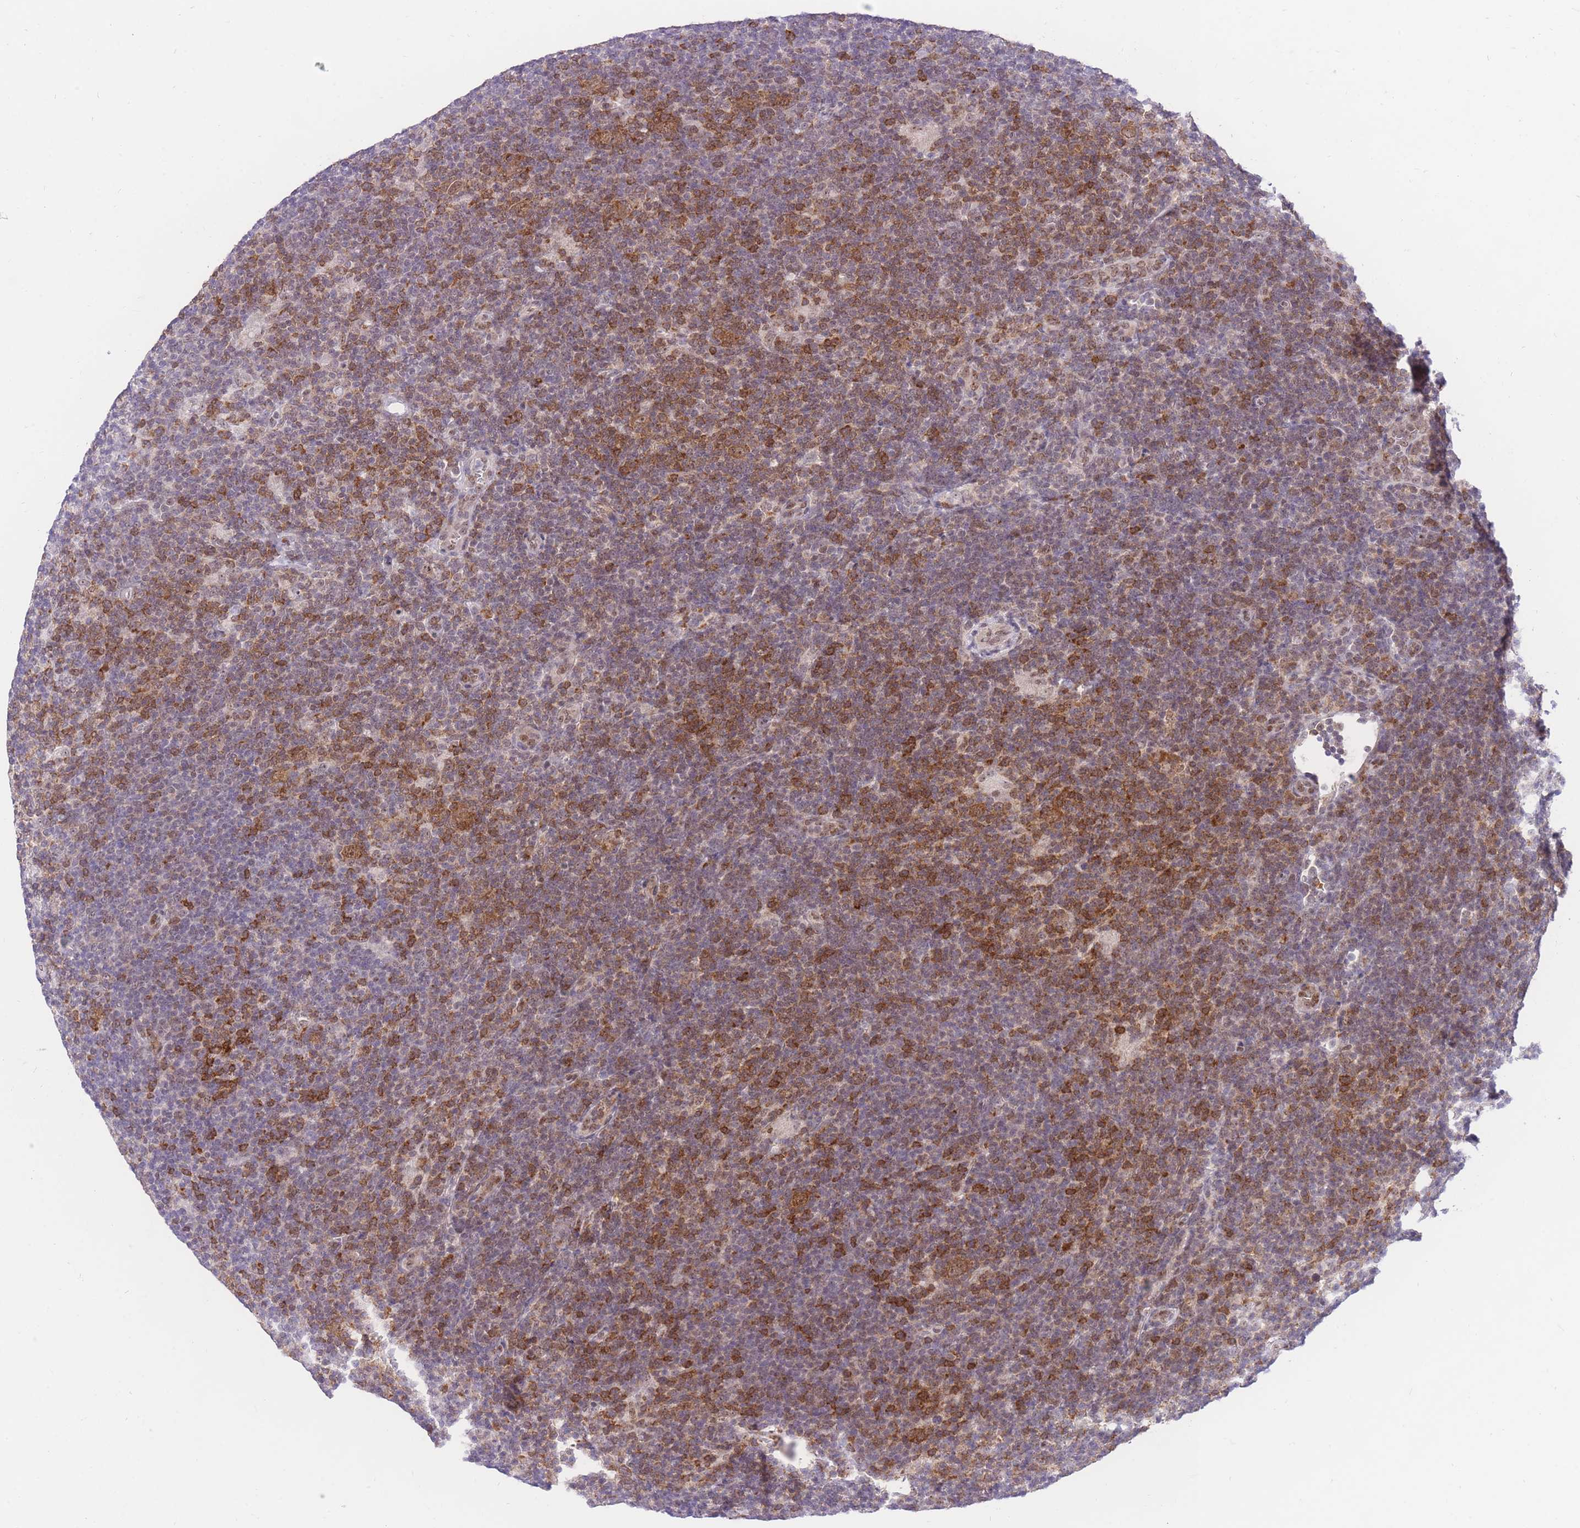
{"staining": {"intensity": "moderate", "quantity": ">75%", "location": "cytoplasmic/membranous,nuclear"}, "tissue": "lymphoma", "cell_type": "Tumor cells", "image_type": "cancer", "snomed": [{"axis": "morphology", "description": "Hodgkin's disease, NOS"}, {"axis": "topography", "description": "Lymph node"}], "caption": "This image displays IHC staining of human Hodgkin's disease, with medium moderate cytoplasmic/membranous and nuclear expression in about >75% of tumor cells.", "gene": "STK39", "patient": {"sex": "female", "age": 57}}